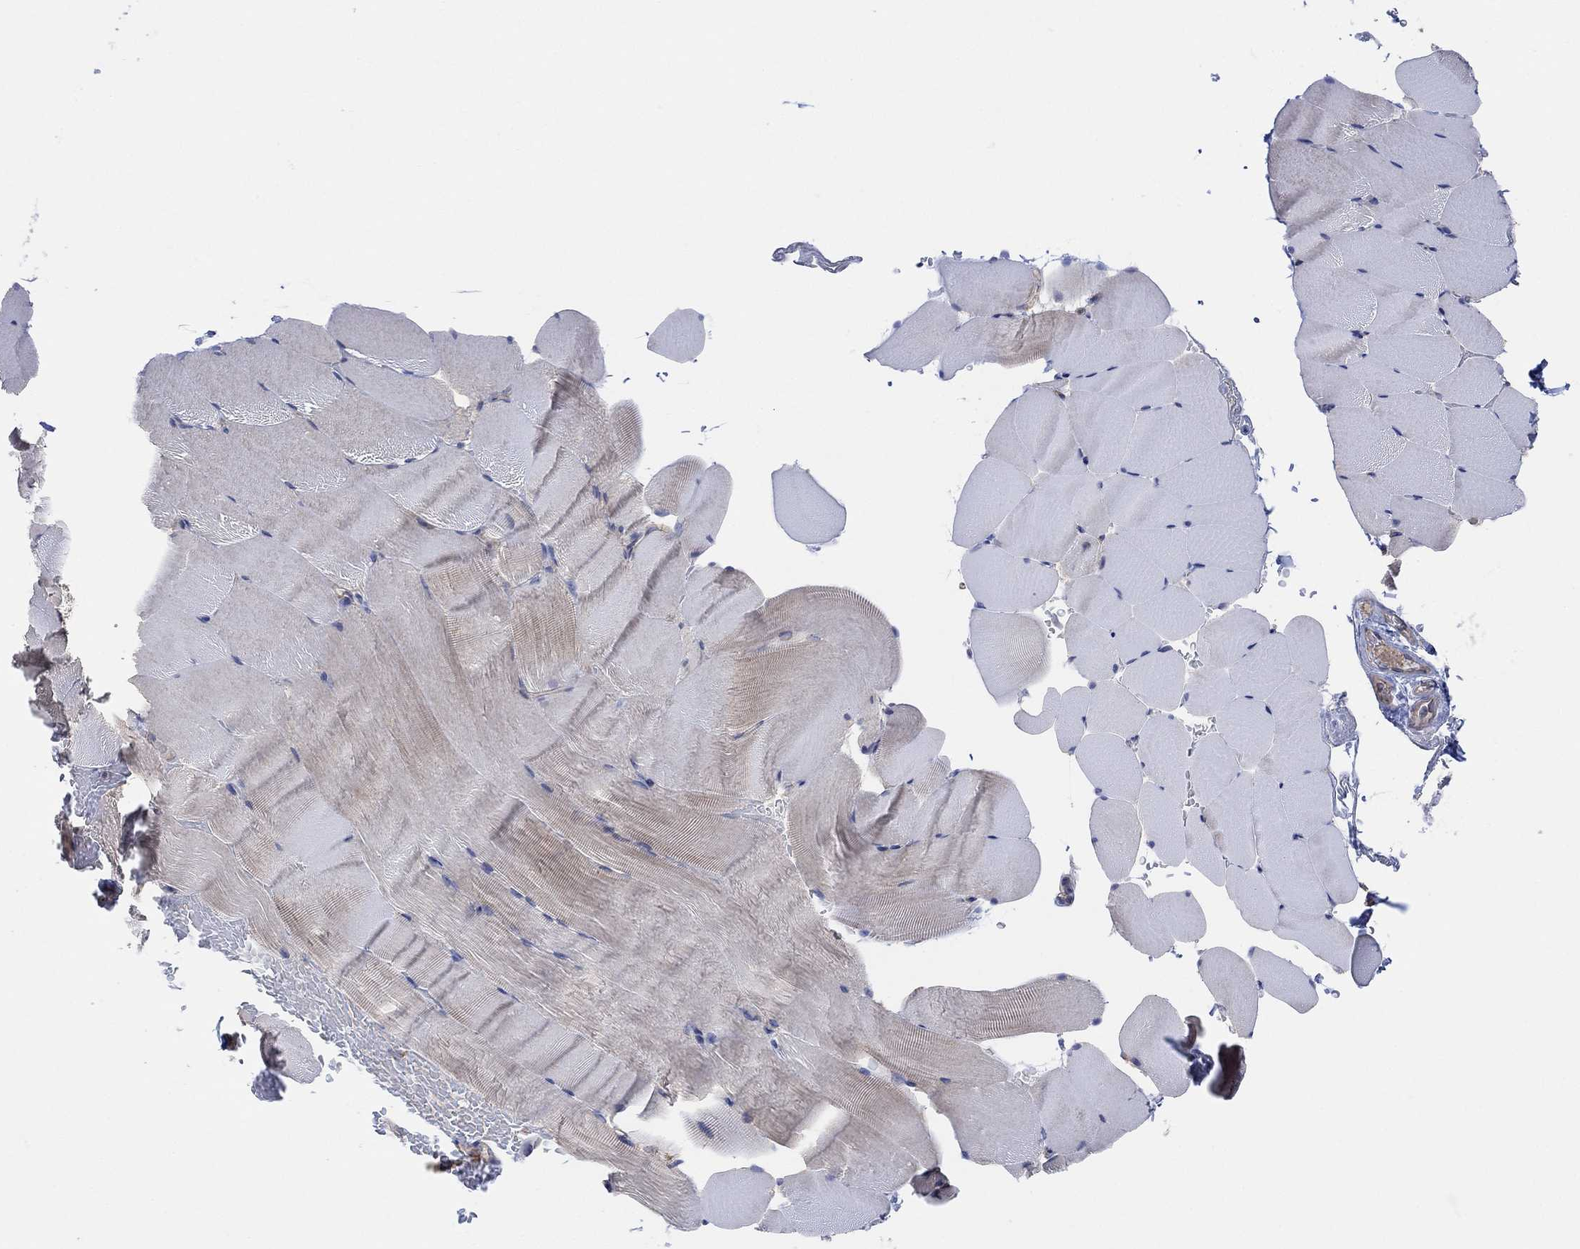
{"staining": {"intensity": "negative", "quantity": "none", "location": "none"}, "tissue": "skeletal muscle", "cell_type": "Myocytes", "image_type": "normal", "snomed": [{"axis": "morphology", "description": "Normal tissue, NOS"}, {"axis": "topography", "description": "Skeletal muscle"}], "caption": "This is an immunohistochemistry (IHC) image of normal human skeletal muscle. There is no positivity in myocytes.", "gene": "BLOC1S3", "patient": {"sex": "female", "age": 37}}